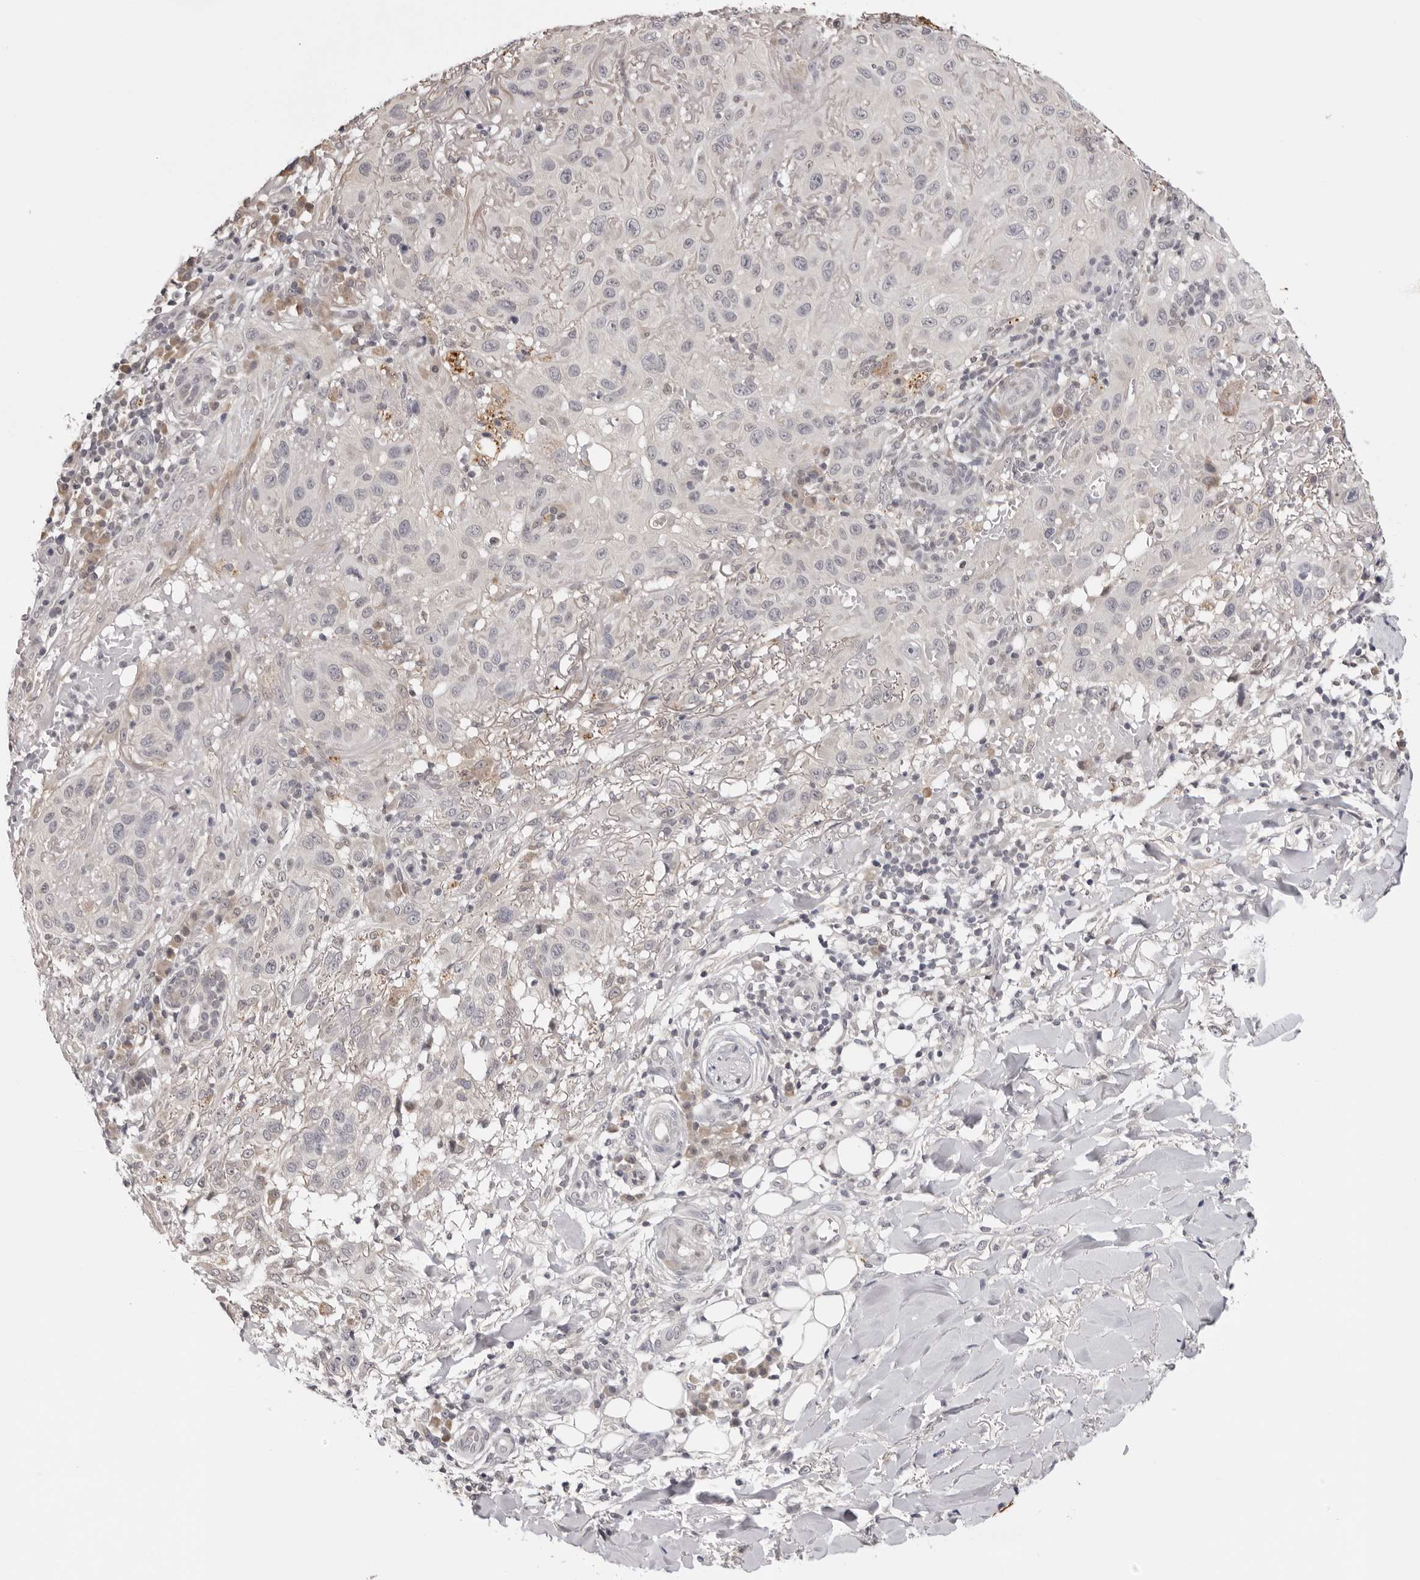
{"staining": {"intensity": "negative", "quantity": "none", "location": "none"}, "tissue": "skin cancer", "cell_type": "Tumor cells", "image_type": "cancer", "snomed": [{"axis": "morphology", "description": "Normal tissue, NOS"}, {"axis": "morphology", "description": "Squamous cell carcinoma, NOS"}, {"axis": "topography", "description": "Skin"}], "caption": "Tumor cells are negative for brown protein staining in skin squamous cell carcinoma.", "gene": "PRUNE1", "patient": {"sex": "female", "age": 96}}